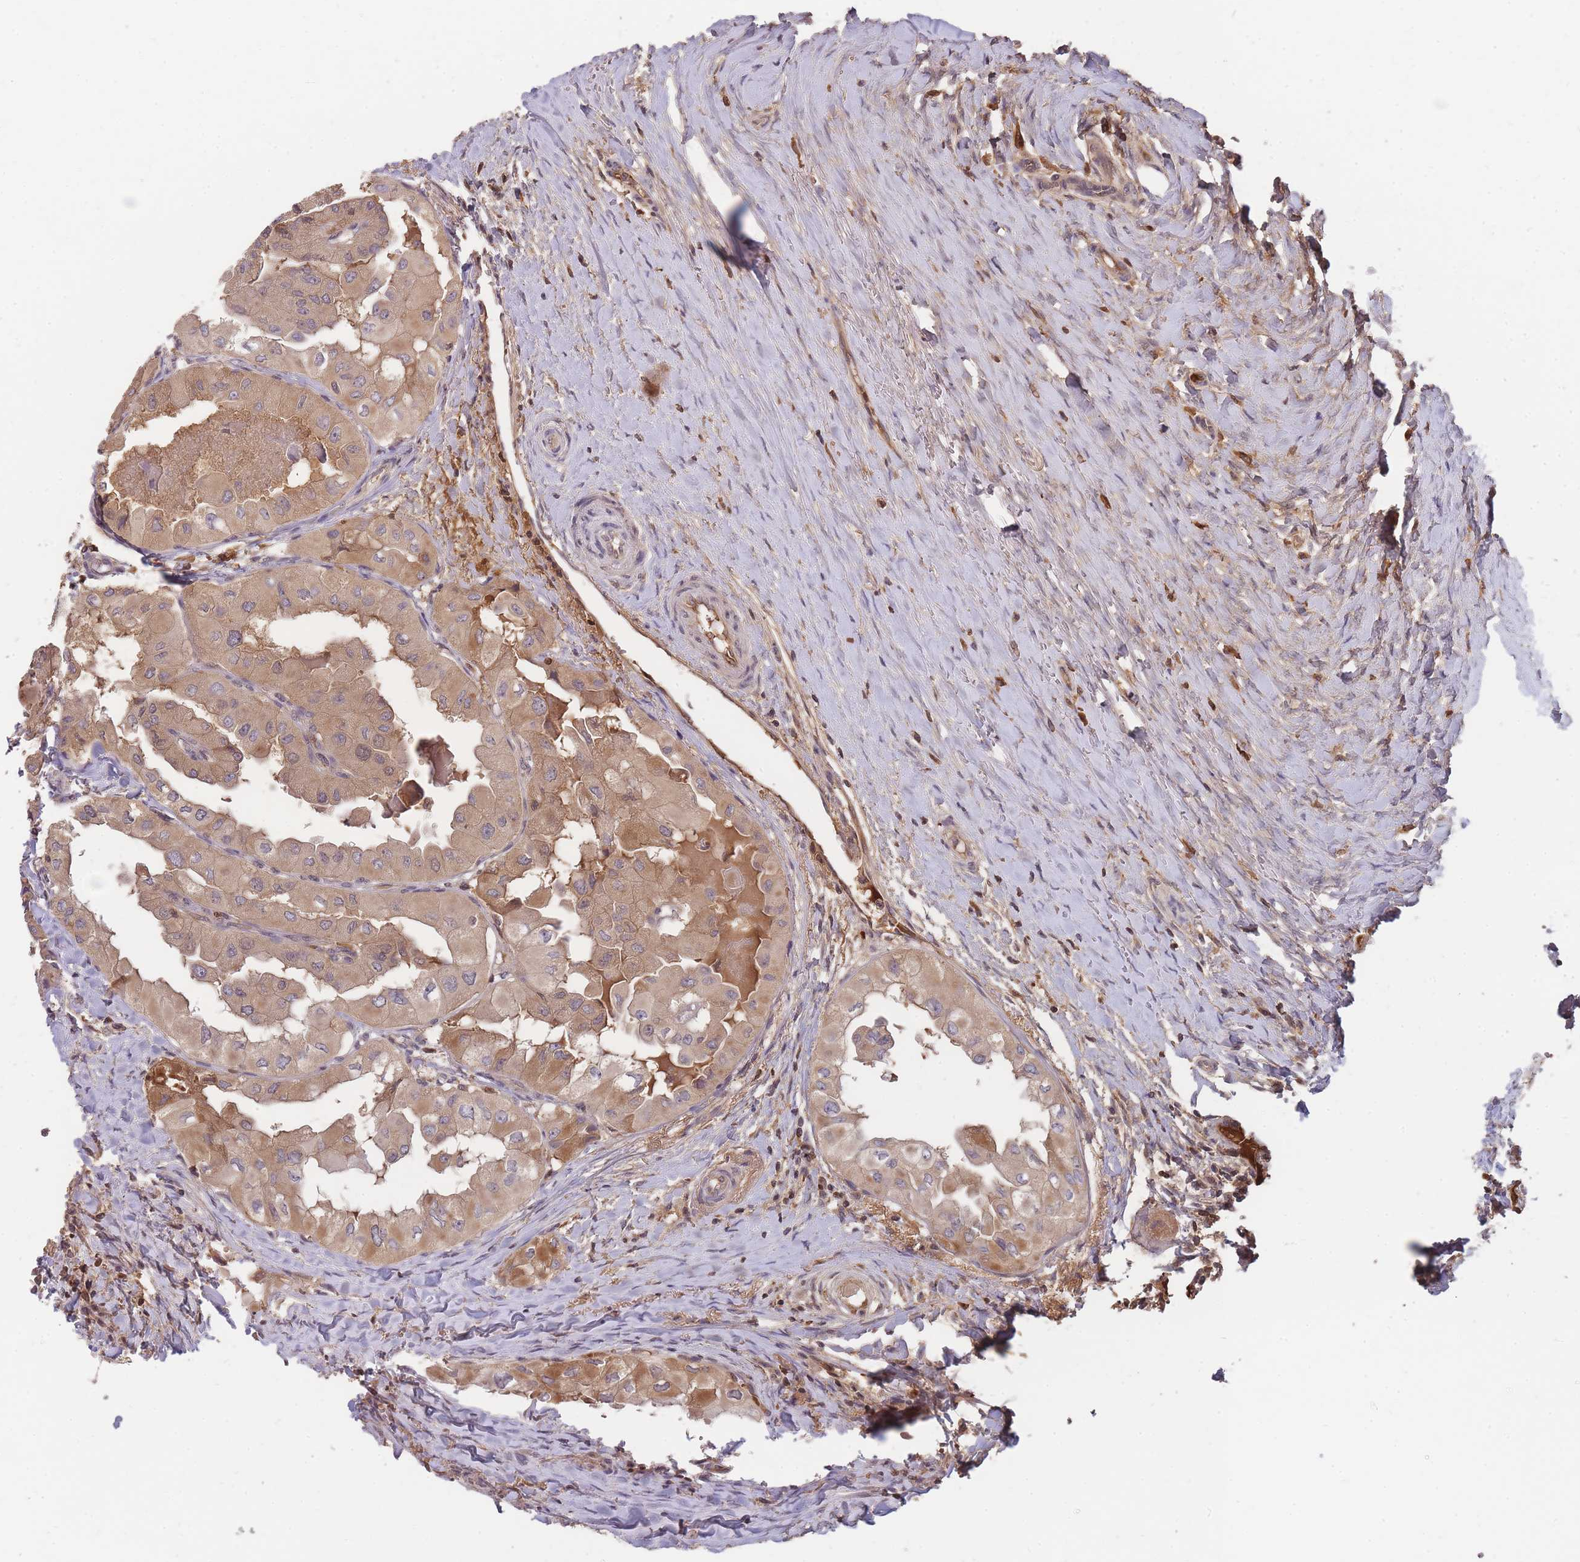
{"staining": {"intensity": "weak", "quantity": ">75%", "location": "cytoplasmic/membranous"}, "tissue": "thyroid cancer", "cell_type": "Tumor cells", "image_type": "cancer", "snomed": [{"axis": "morphology", "description": "Papillary adenocarcinoma, NOS"}, {"axis": "topography", "description": "Thyroid gland"}], "caption": "Thyroid cancer stained for a protein shows weak cytoplasmic/membranous positivity in tumor cells.", "gene": "RALGDS", "patient": {"sex": "female", "age": 59}}